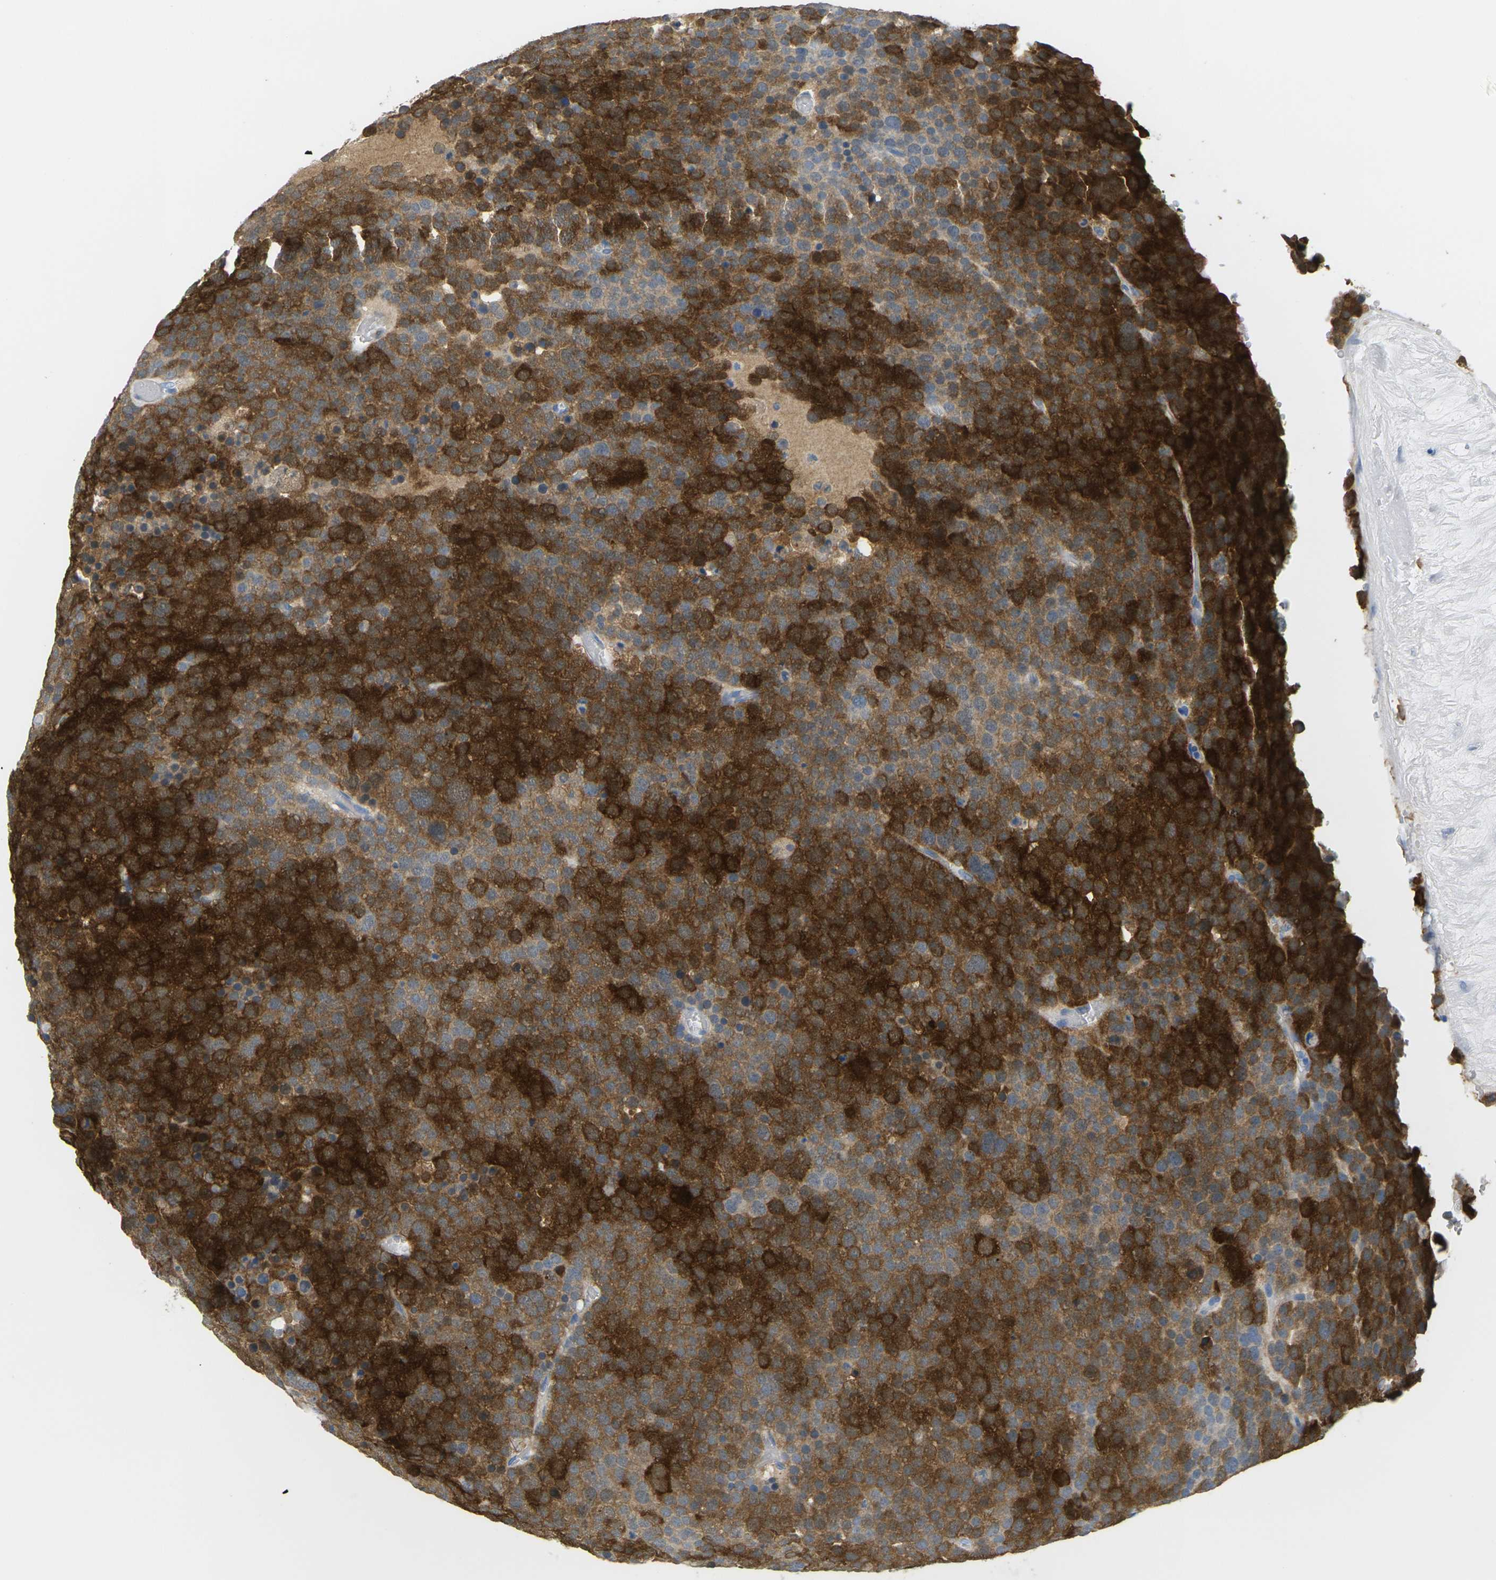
{"staining": {"intensity": "strong", "quantity": ">75%", "location": "cytoplasmic/membranous"}, "tissue": "testis cancer", "cell_type": "Tumor cells", "image_type": "cancer", "snomed": [{"axis": "morphology", "description": "Seminoma, NOS"}, {"axis": "topography", "description": "Testis"}], "caption": "Testis seminoma stained with a protein marker exhibits strong staining in tumor cells.", "gene": "CTAG1A", "patient": {"sex": "male", "age": 71}}